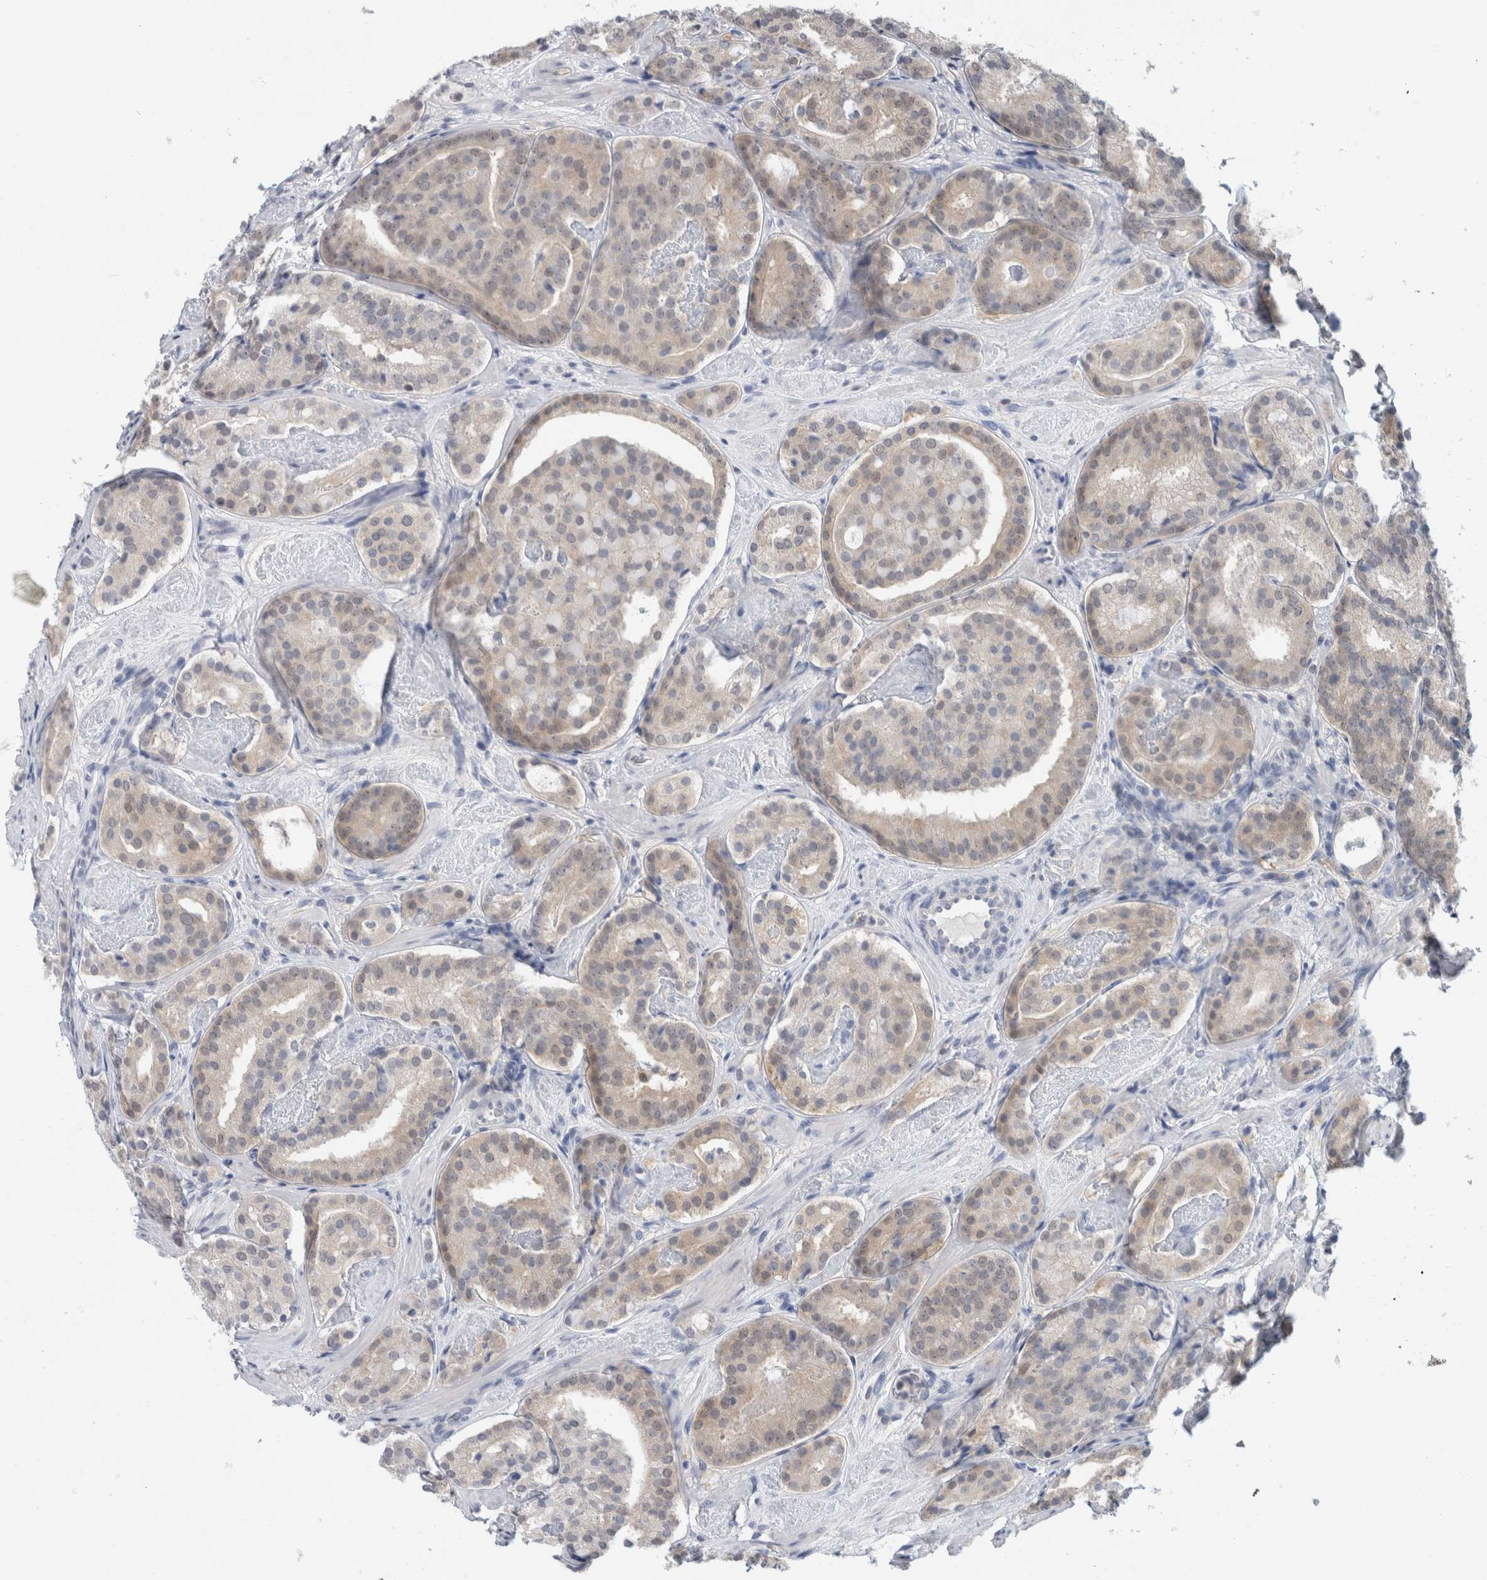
{"staining": {"intensity": "weak", "quantity": "25%-75%", "location": "cytoplasmic/membranous"}, "tissue": "prostate cancer", "cell_type": "Tumor cells", "image_type": "cancer", "snomed": [{"axis": "morphology", "description": "Adenocarcinoma, Low grade"}, {"axis": "topography", "description": "Prostate"}], "caption": "A photomicrograph showing weak cytoplasmic/membranous positivity in approximately 25%-75% of tumor cells in prostate cancer (adenocarcinoma (low-grade)), as visualized by brown immunohistochemical staining.", "gene": "CASP6", "patient": {"sex": "male", "age": 69}}